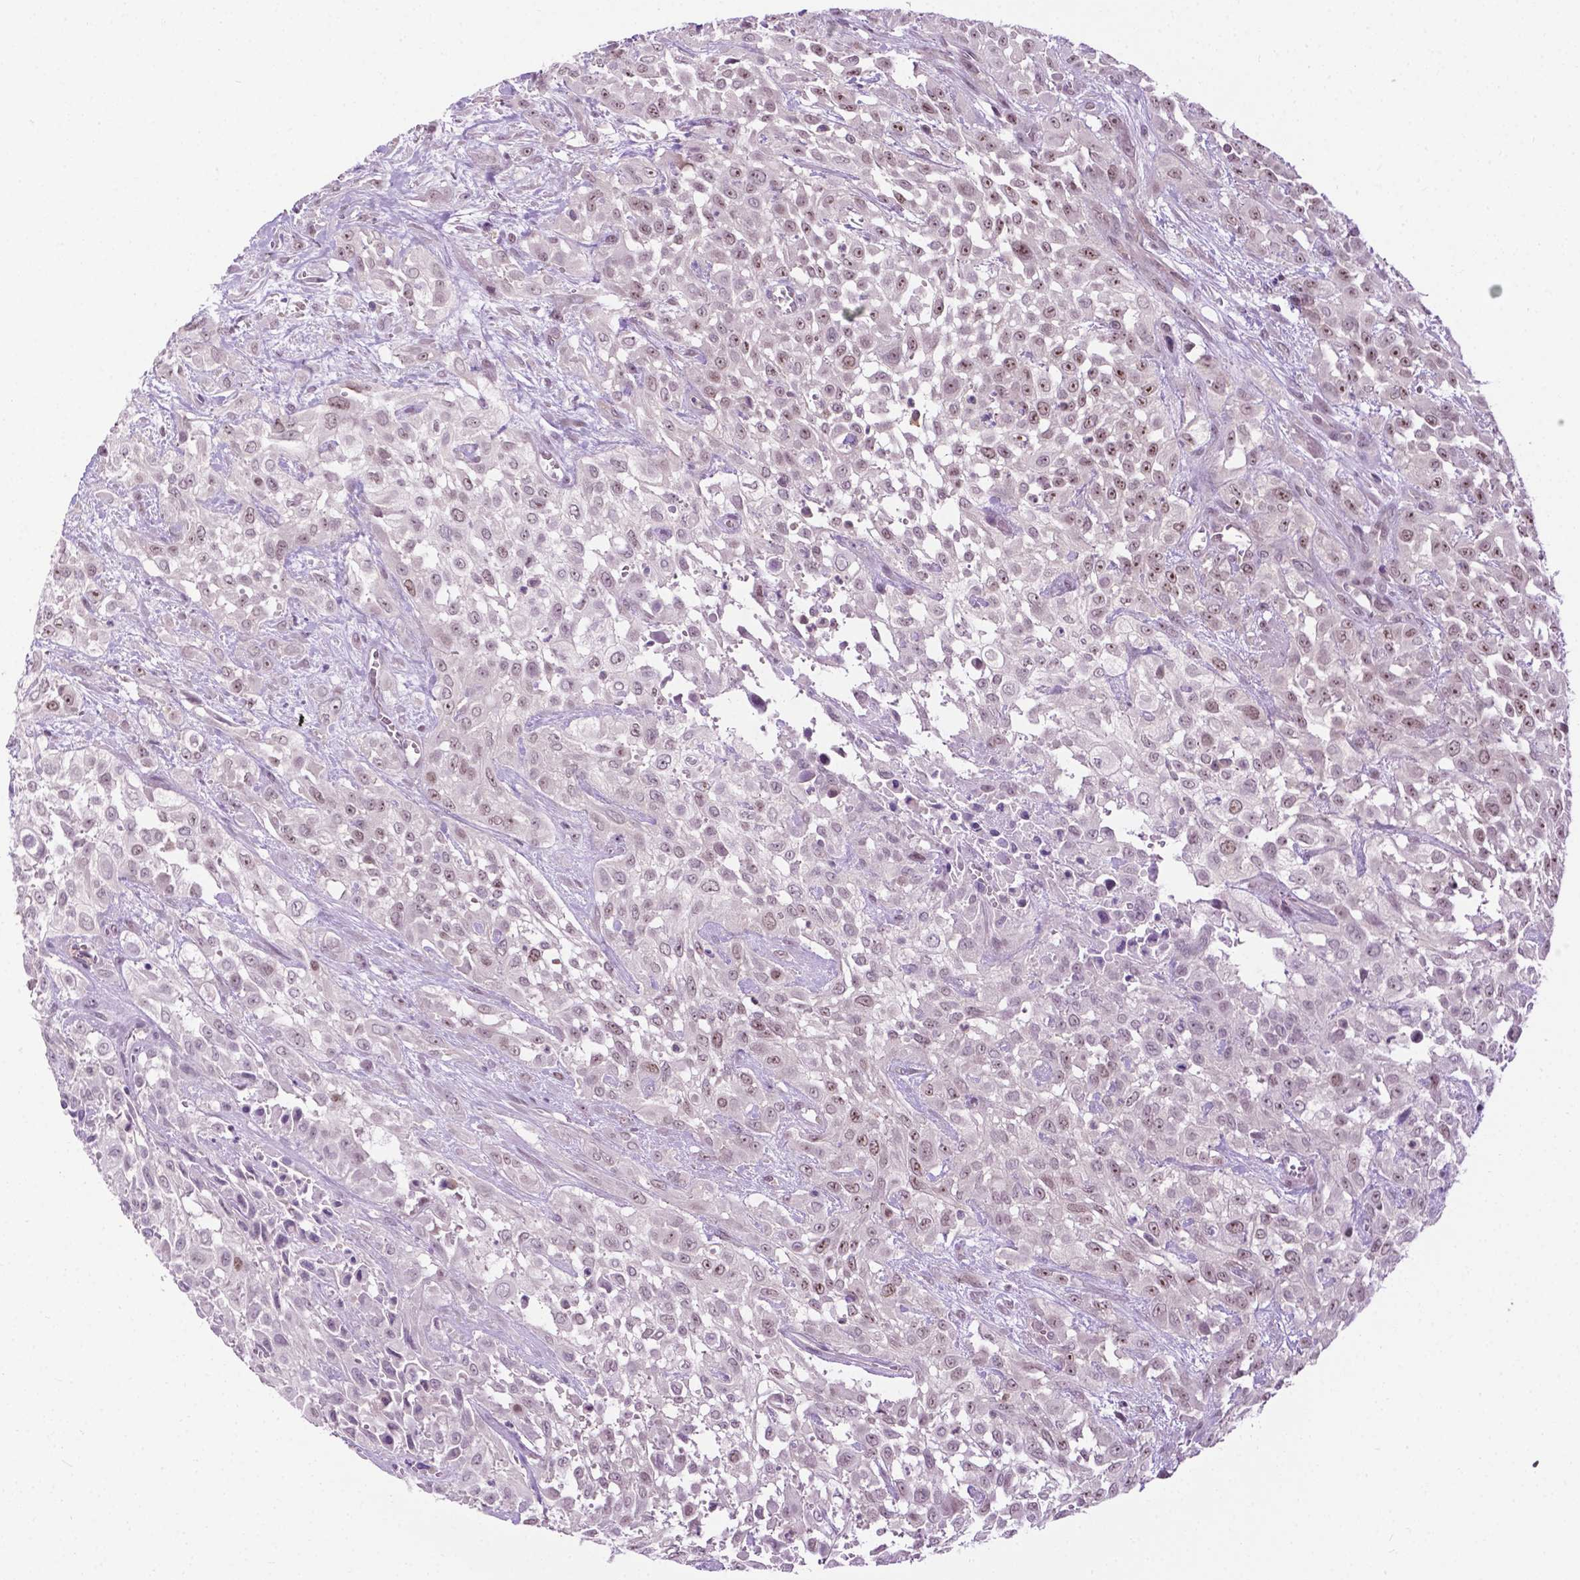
{"staining": {"intensity": "moderate", "quantity": "<25%", "location": "nuclear"}, "tissue": "urothelial cancer", "cell_type": "Tumor cells", "image_type": "cancer", "snomed": [{"axis": "morphology", "description": "Urothelial carcinoma, High grade"}, {"axis": "topography", "description": "Urinary bladder"}], "caption": "Moderate nuclear protein expression is appreciated in about <25% of tumor cells in urothelial cancer. (DAB IHC, brown staining for protein, blue staining for nuclei).", "gene": "DENND4A", "patient": {"sex": "male", "age": 57}}